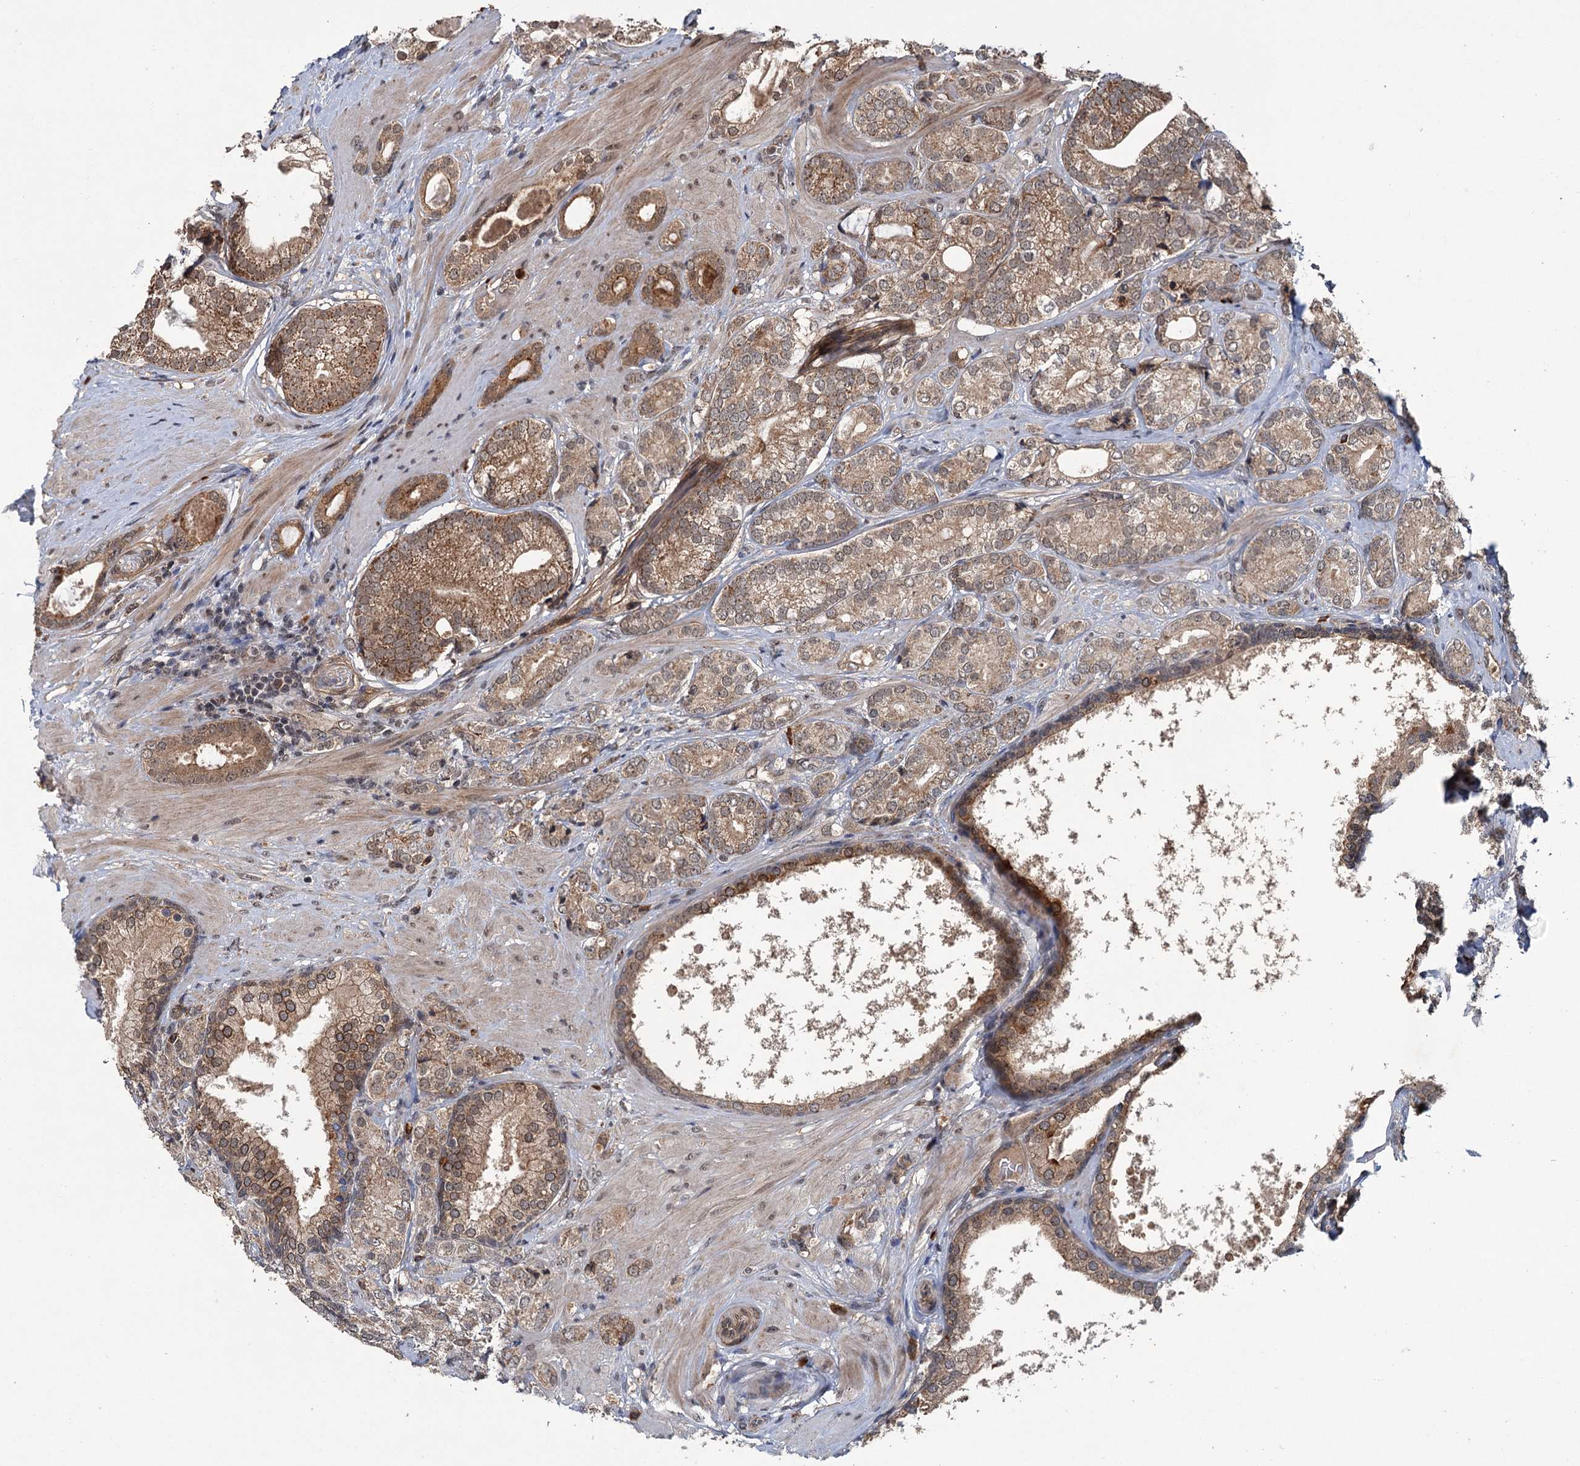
{"staining": {"intensity": "moderate", "quantity": ">75%", "location": "cytoplasmic/membranous,nuclear"}, "tissue": "prostate cancer", "cell_type": "Tumor cells", "image_type": "cancer", "snomed": [{"axis": "morphology", "description": "Adenocarcinoma, High grade"}, {"axis": "topography", "description": "Prostate"}], "caption": "Tumor cells exhibit medium levels of moderate cytoplasmic/membranous and nuclear expression in about >75% of cells in human prostate cancer.", "gene": "KANSL2", "patient": {"sex": "male", "age": 60}}